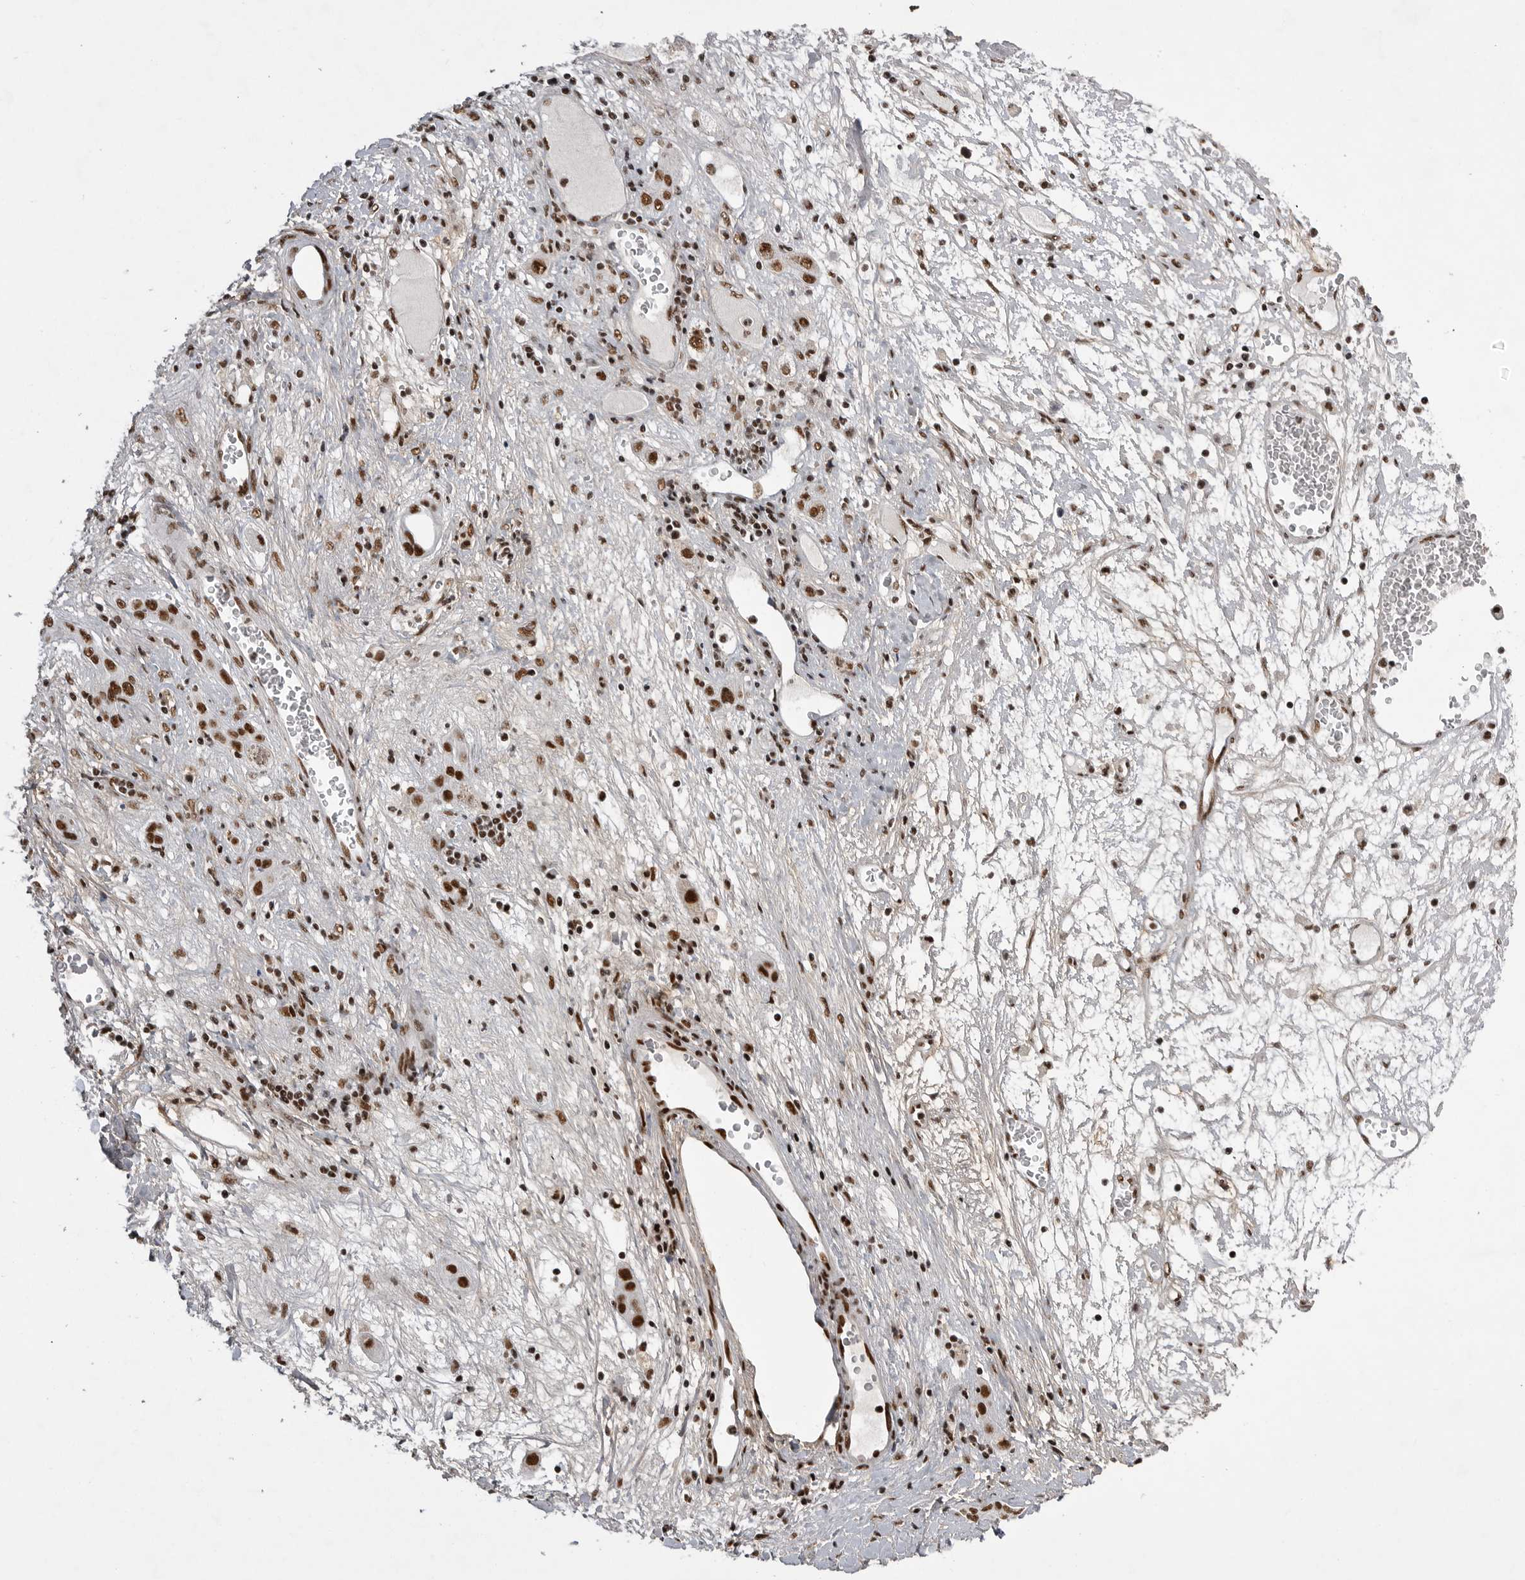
{"staining": {"intensity": "strong", "quantity": ">75%", "location": "nuclear"}, "tissue": "liver cancer", "cell_type": "Tumor cells", "image_type": "cancer", "snomed": [{"axis": "morphology", "description": "Carcinoma, Hepatocellular, NOS"}, {"axis": "topography", "description": "Liver"}], "caption": "Liver cancer (hepatocellular carcinoma) tissue displays strong nuclear positivity in approximately >75% of tumor cells", "gene": "PPP1R8", "patient": {"sex": "female", "age": 73}}